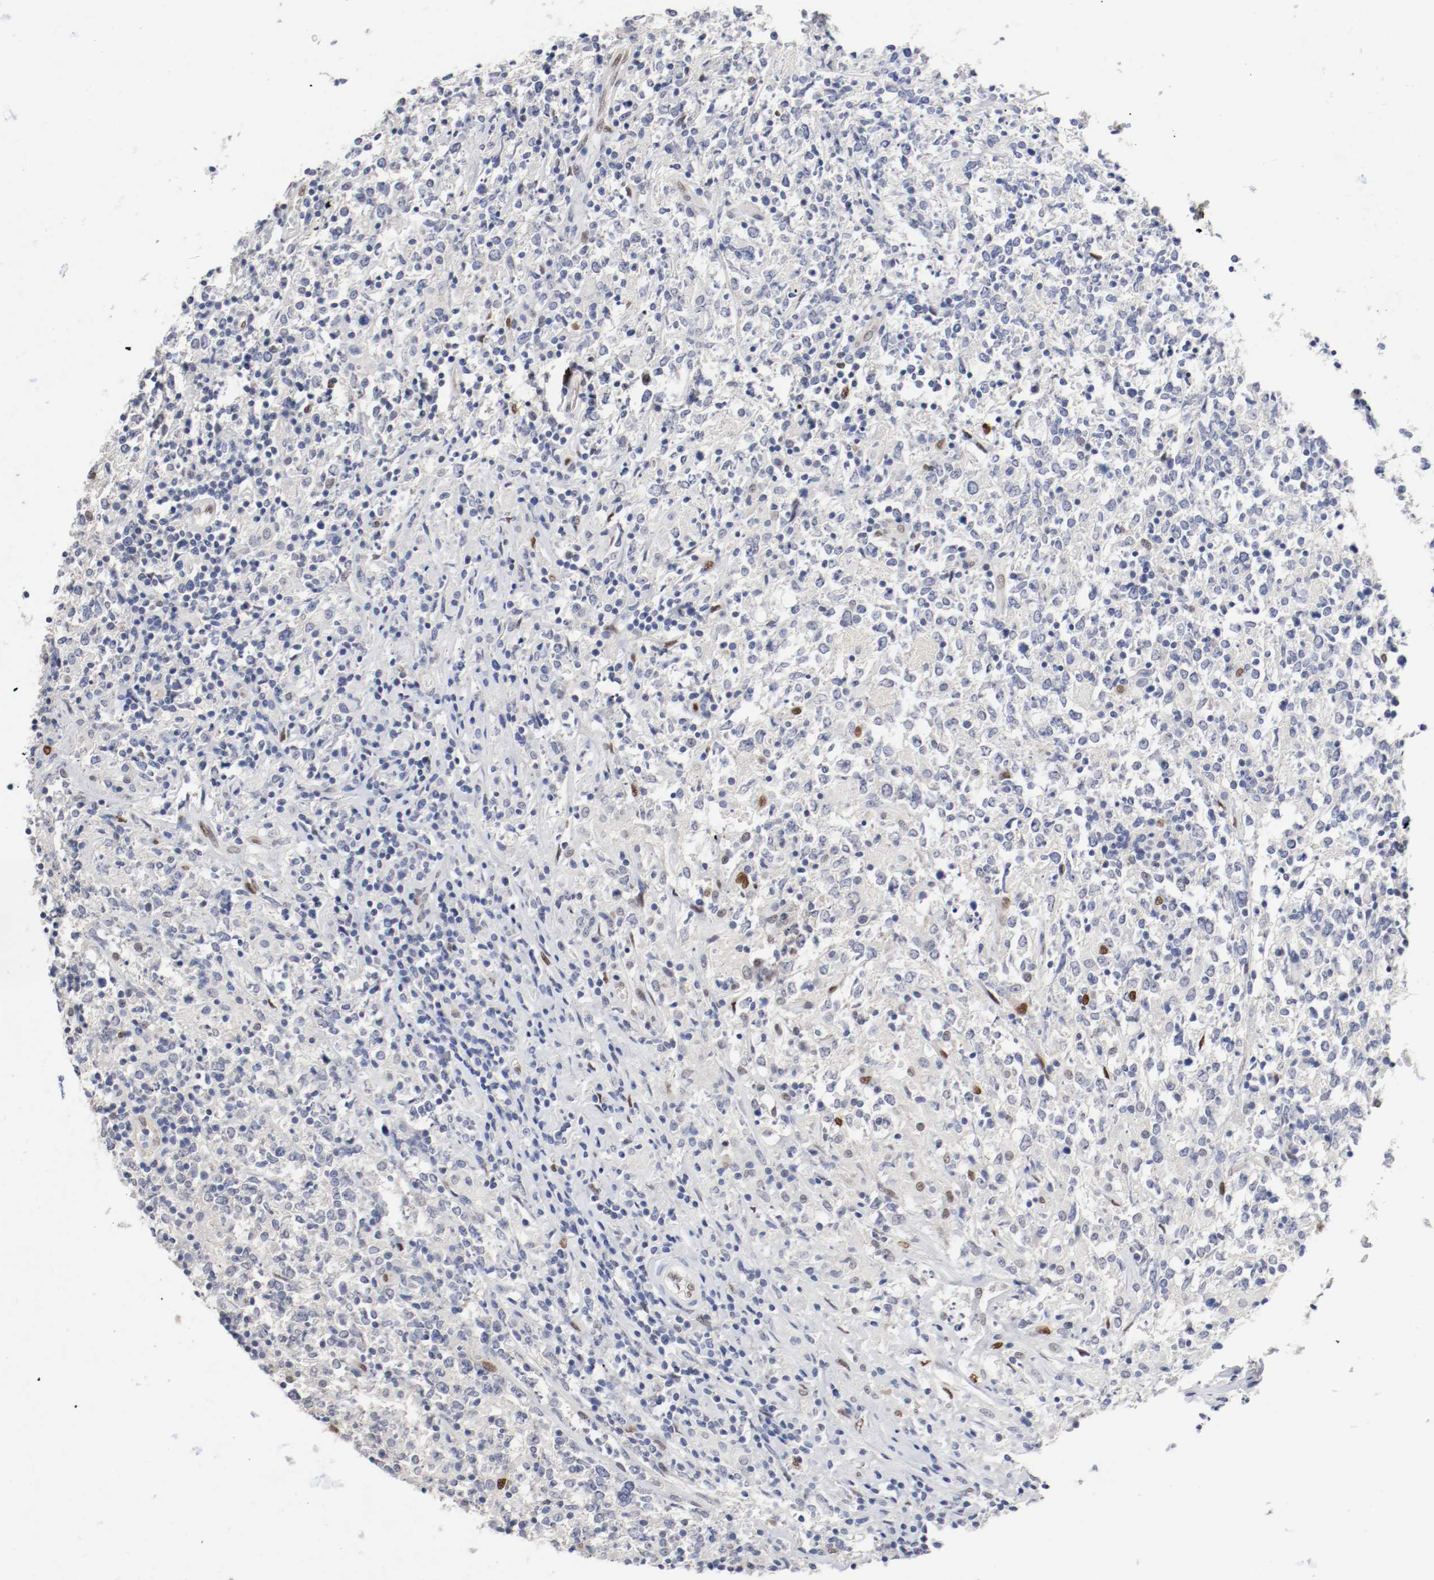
{"staining": {"intensity": "negative", "quantity": "none", "location": "none"}, "tissue": "lymphoma", "cell_type": "Tumor cells", "image_type": "cancer", "snomed": [{"axis": "morphology", "description": "Malignant lymphoma, non-Hodgkin's type, High grade"}, {"axis": "topography", "description": "Lymph node"}], "caption": "IHC micrograph of neoplastic tissue: human lymphoma stained with DAB (3,3'-diaminobenzidine) exhibits no significant protein staining in tumor cells.", "gene": "FOSL2", "patient": {"sex": "female", "age": 84}}